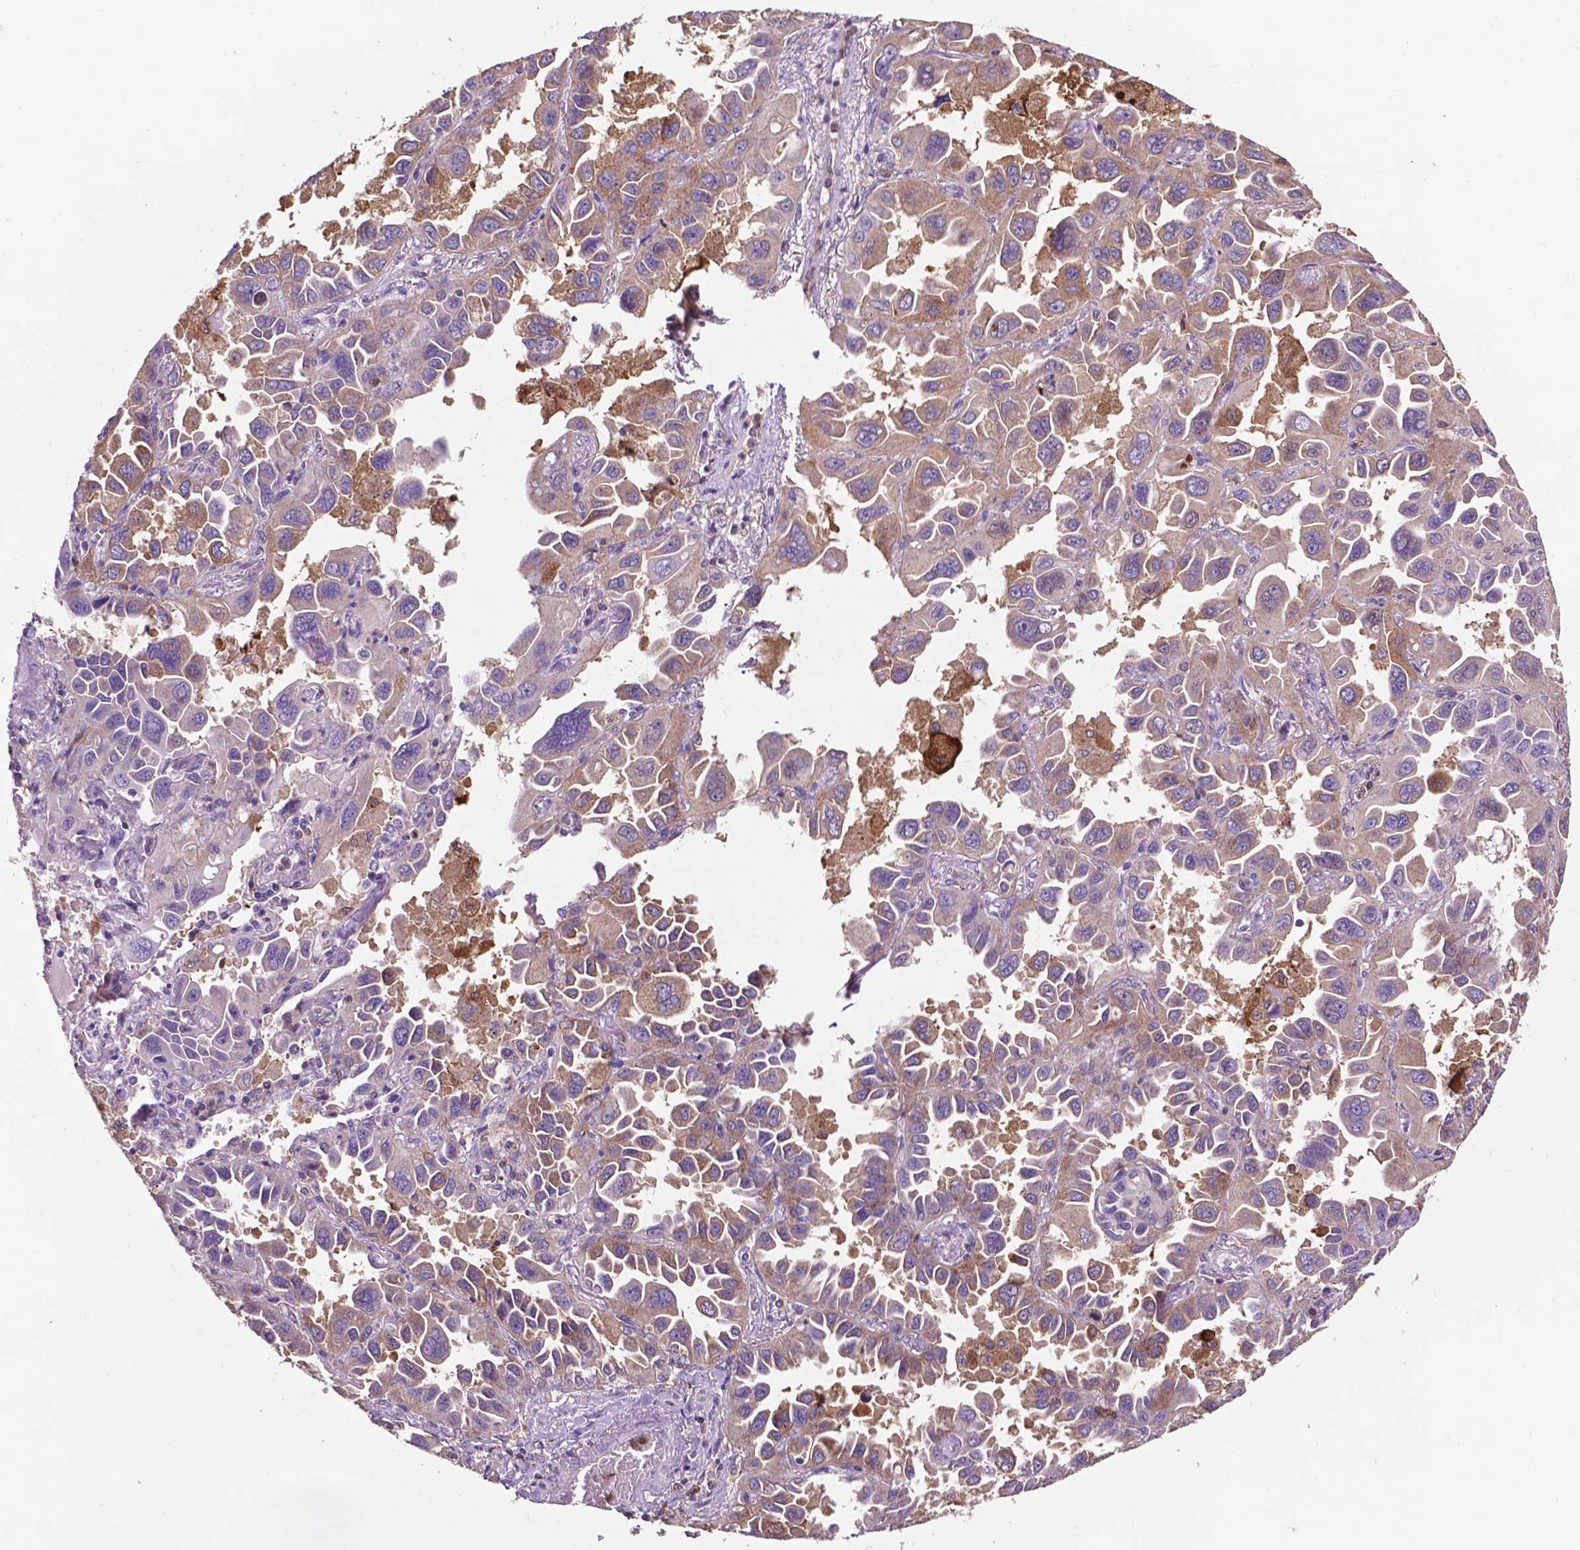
{"staining": {"intensity": "weak", "quantity": "25%-75%", "location": "cytoplasmic/membranous"}, "tissue": "lung cancer", "cell_type": "Tumor cells", "image_type": "cancer", "snomed": [{"axis": "morphology", "description": "Adenocarcinoma, NOS"}, {"axis": "topography", "description": "Lung"}], "caption": "IHC (DAB) staining of human lung adenocarcinoma demonstrates weak cytoplasmic/membranous protein expression in about 25%-75% of tumor cells.", "gene": "SMAD3", "patient": {"sex": "male", "age": 64}}